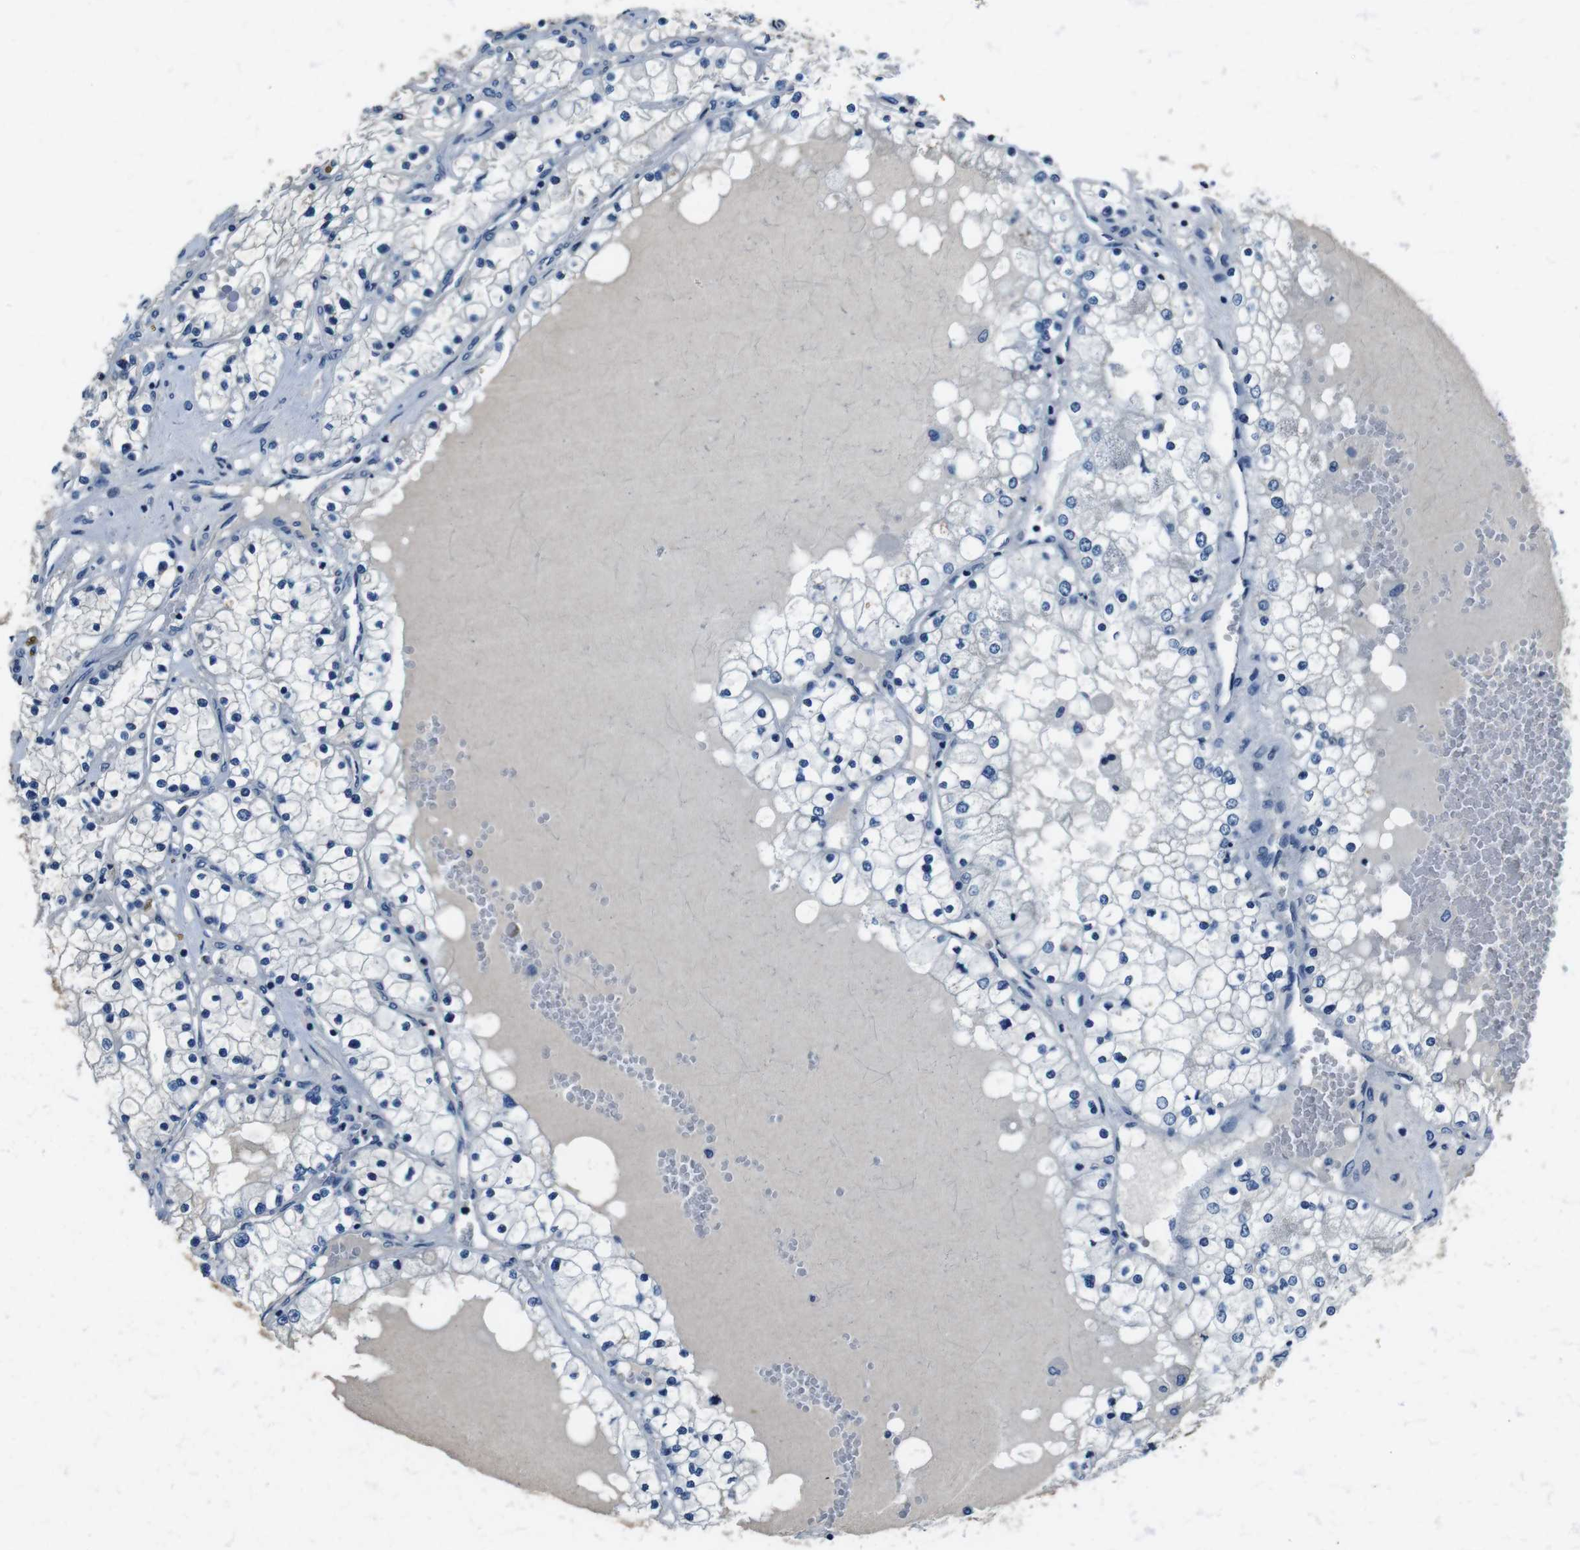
{"staining": {"intensity": "negative", "quantity": "none", "location": "none"}, "tissue": "renal cancer", "cell_type": "Tumor cells", "image_type": "cancer", "snomed": [{"axis": "morphology", "description": "Adenocarcinoma, NOS"}, {"axis": "topography", "description": "Kidney"}], "caption": "An image of renal cancer (adenocarcinoma) stained for a protein displays no brown staining in tumor cells.", "gene": "CASQ1", "patient": {"sex": "male", "age": 68}}